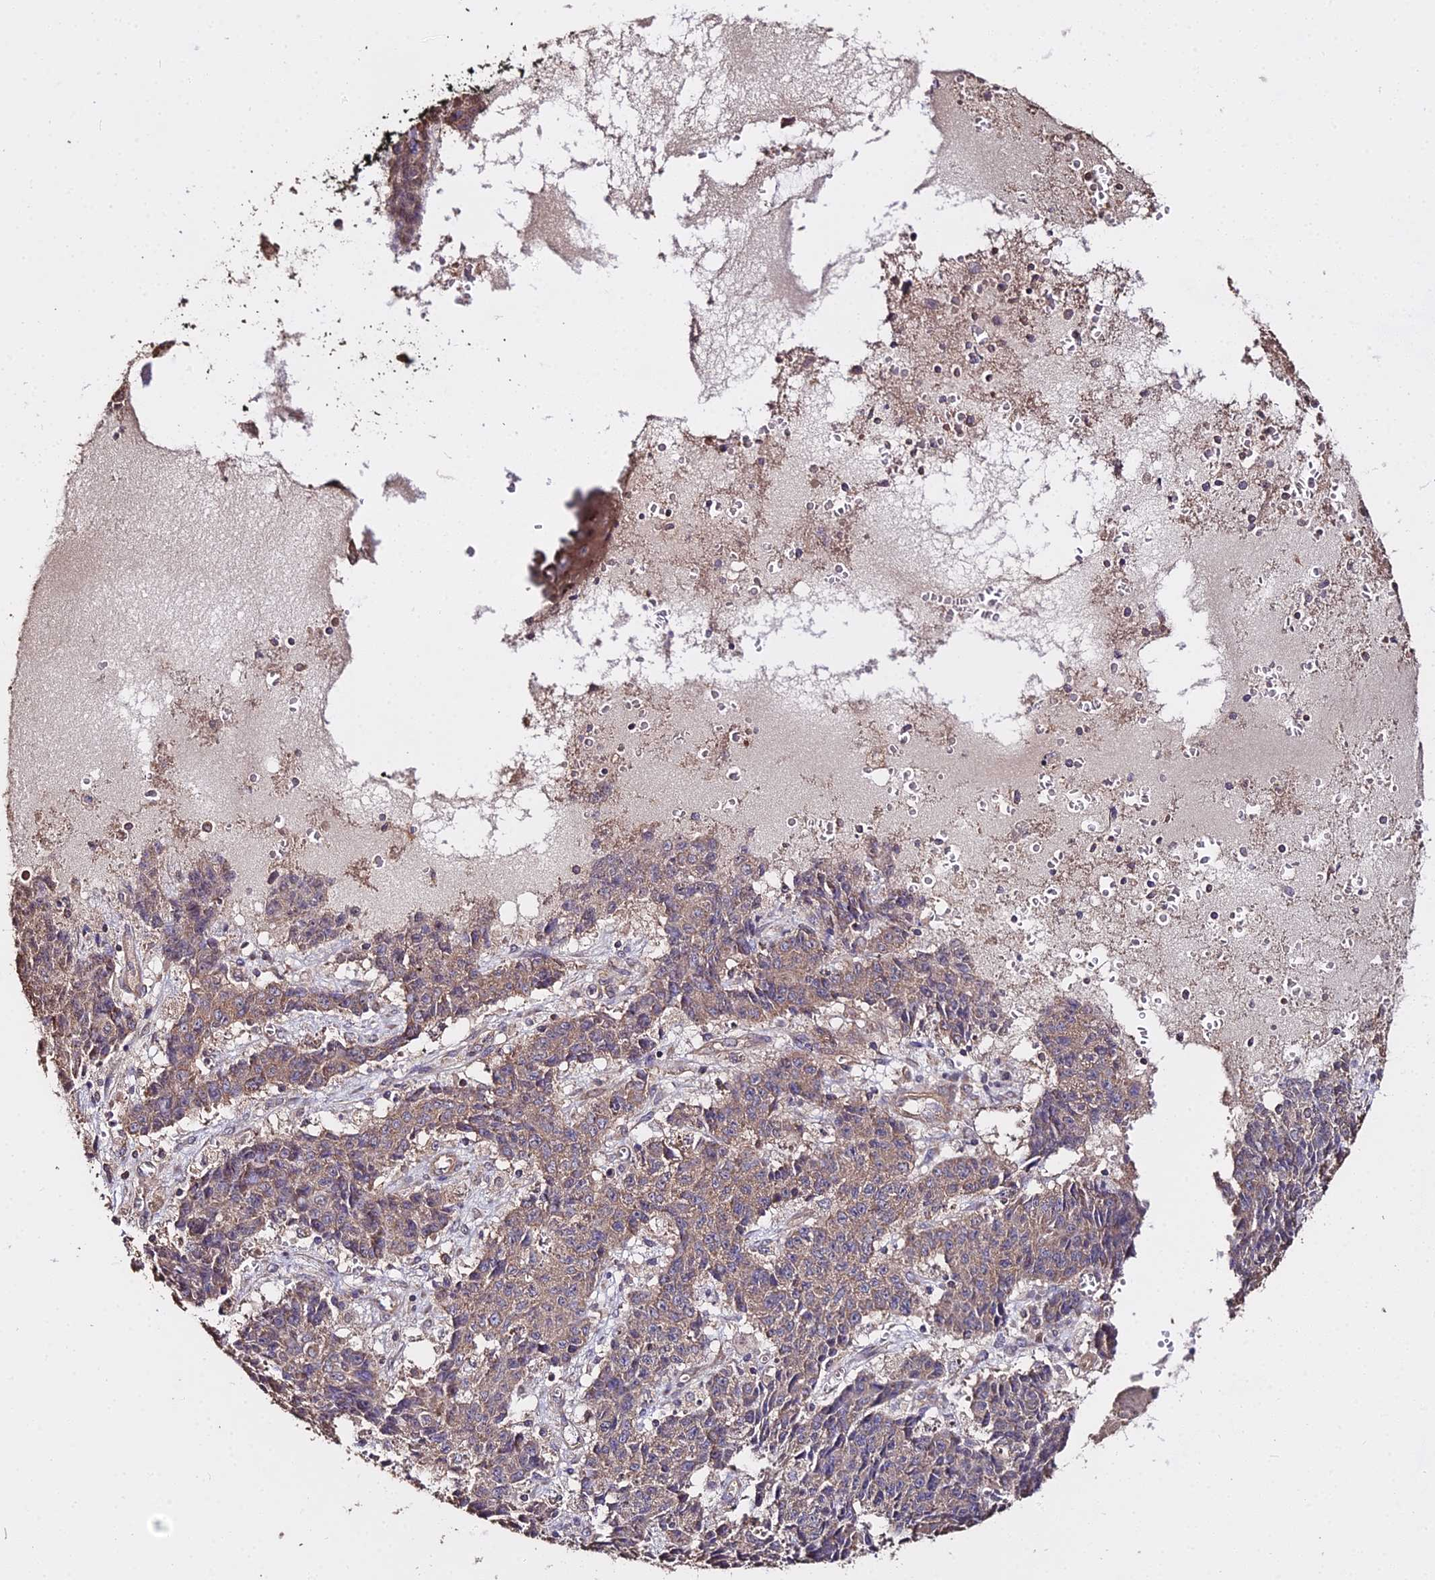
{"staining": {"intensity": "weak", "quantity": ">75%", "location": "cytoplasmic/membranous"}, "tissue": "ovarian cancer", "cell_type": "Tumor cells", "image_type": "cancer", "snomed": [{"axis": "morphology", "description": "Carcinoma, endometroid"}, {"axis": "topography", "description": "Ovary"}], "caption": "Ovarian cancer tissue exhibits weak cytoplasmic/membranous expression in approximately >75% of tumor cells", "gene": "METTL13", "patient": {"sex": "female", "age": 42}}